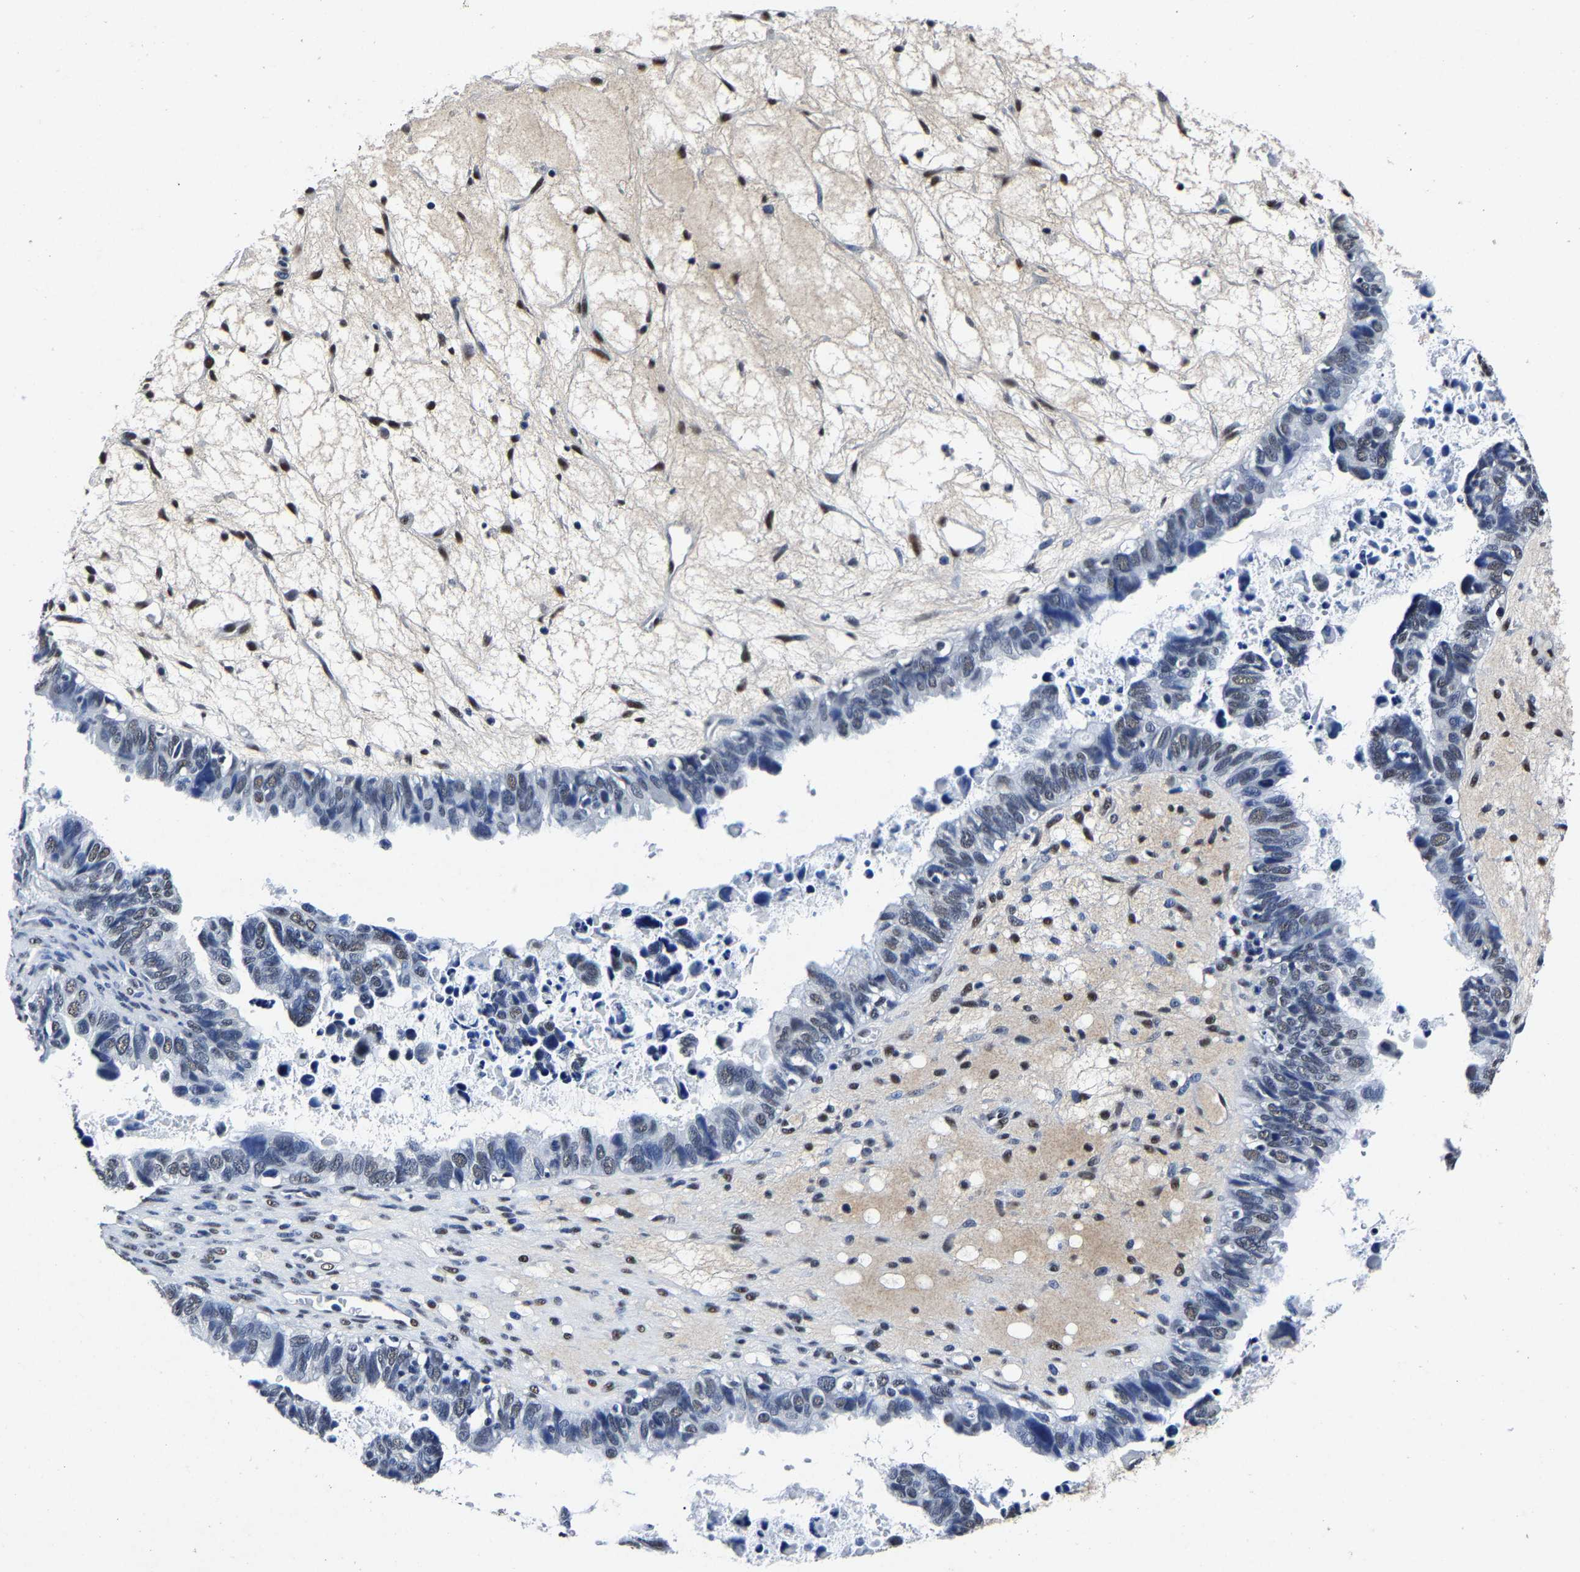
{"staining": {"intensity": "weak", "quantity": "25%-75%", "location": "nuclear"}, "tissue": "ovarian cancer", "cell_type": "Tumor cells", "image_type": "cancer", "snomed": [{"axis": "morphology", "description": "Cystadenocarcinoma, serous, NOS"}, {"axis": "topography", "description": "Ovary"}], "caption": "High-power microscopy captured an immunohistochemistry micrograph of serous cystadenocarcinoma (ovarian), revealing weak nuclear positivity in about 25%-75% of tumor cells. (DAB (3,3'-diaminobenzidine) = brown stain, brightfield microscopy at high magnification).", "gene": "RBM45", "patient": {"sex": "female", "age": 79}}